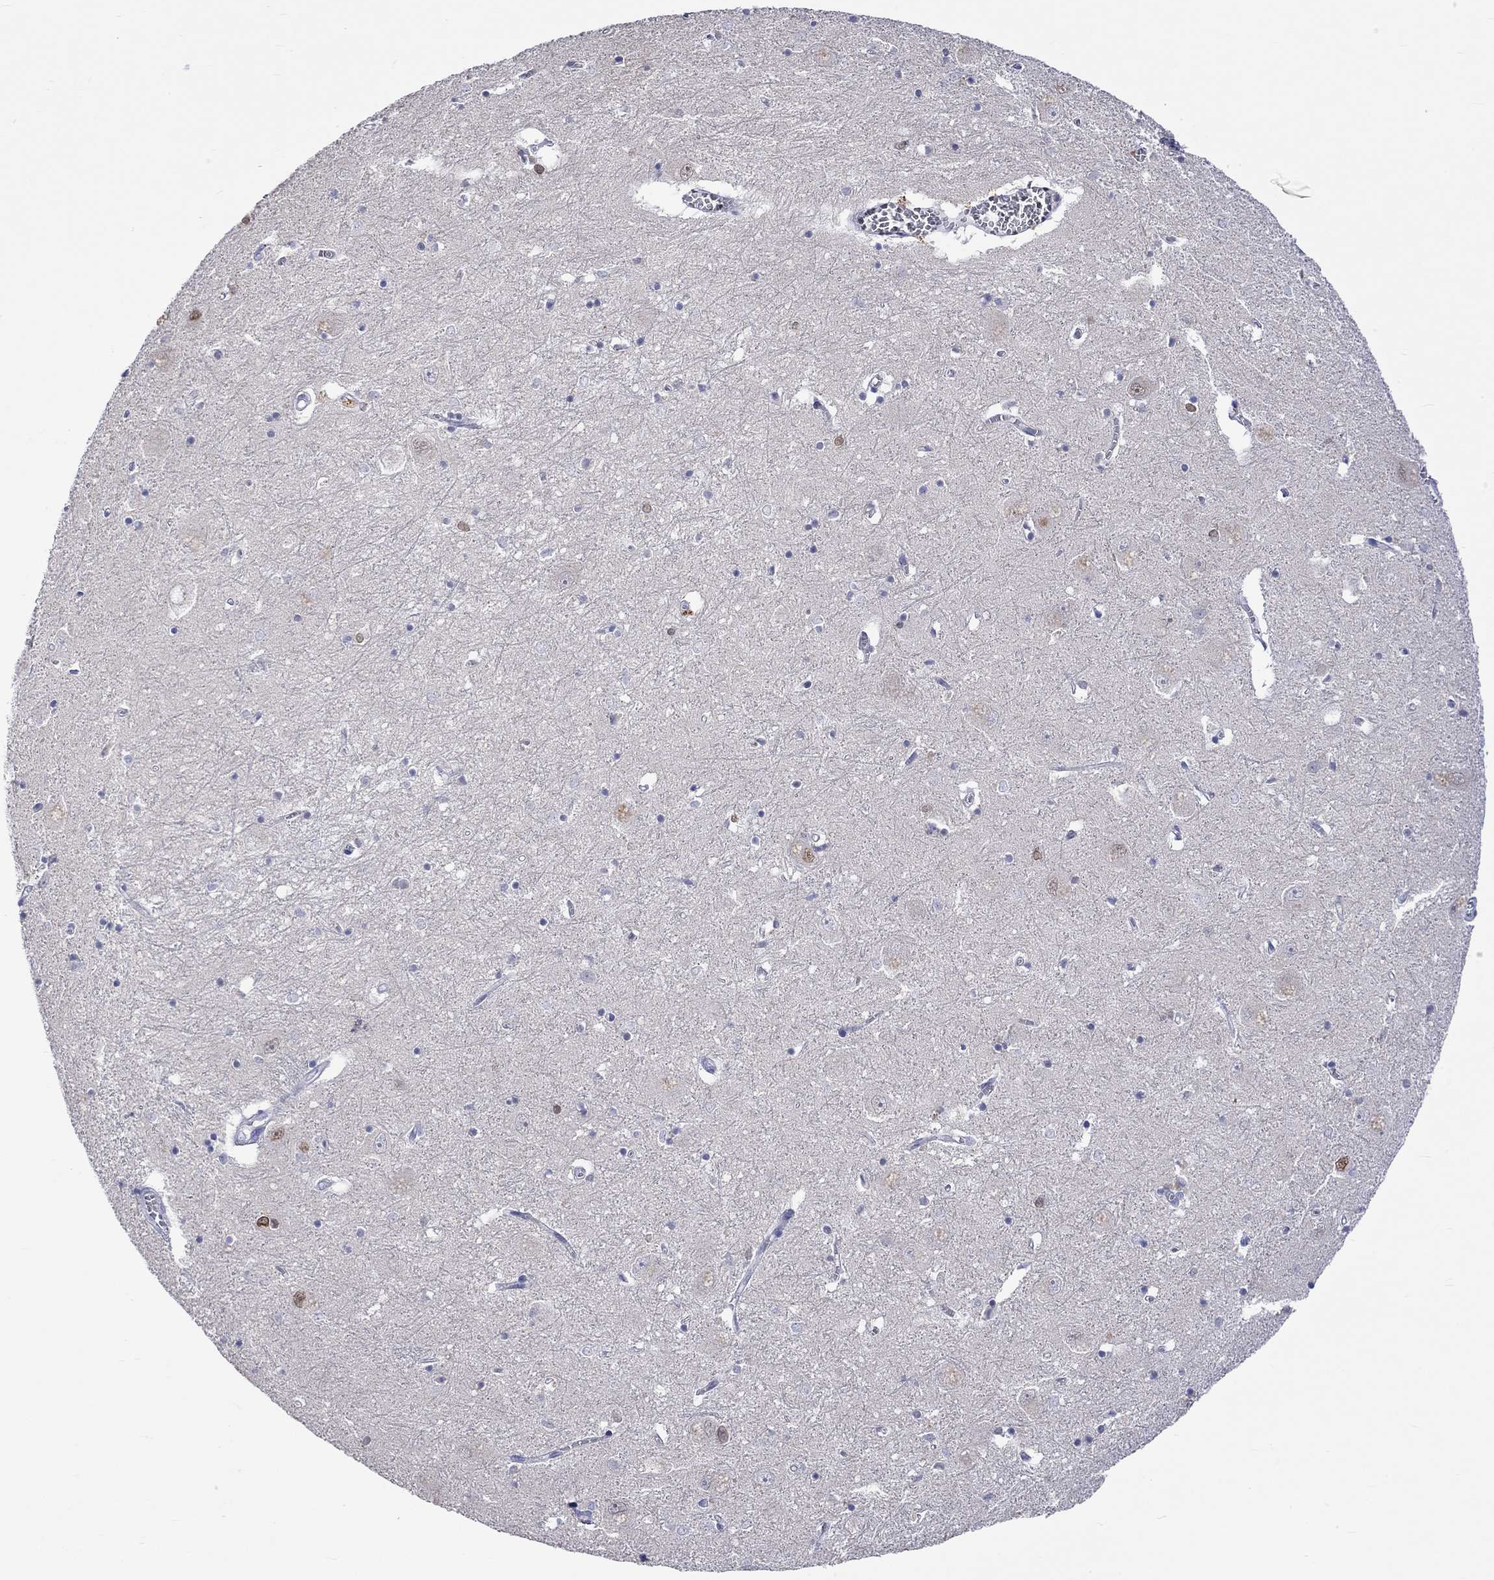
{"staining": {"intensity": "strong", "quantity": "25%-75%", "location": "cytoplasmic/membranous,nuclear"}, "tissue": "caudate", "cell_type": "Glial cells", "image_type": "normal", "snomed": [{"axis": "morphology", "description": "Normal tissue, NOS"}, {"axis": "topography", "description": "Lateral ventricle wall"}], "caption": "Protein analysis of normal caudate displays strong cytoplasmic/membranous,nuclear expression in approximately 25%-75% of glial cells. The staining was performed using DAB, with brown indicating positive protein expression. Nuclei are stained blue with hematoxylin.", "gene": "LRFN4", "patient": {"sex": "male", "age": 54}}